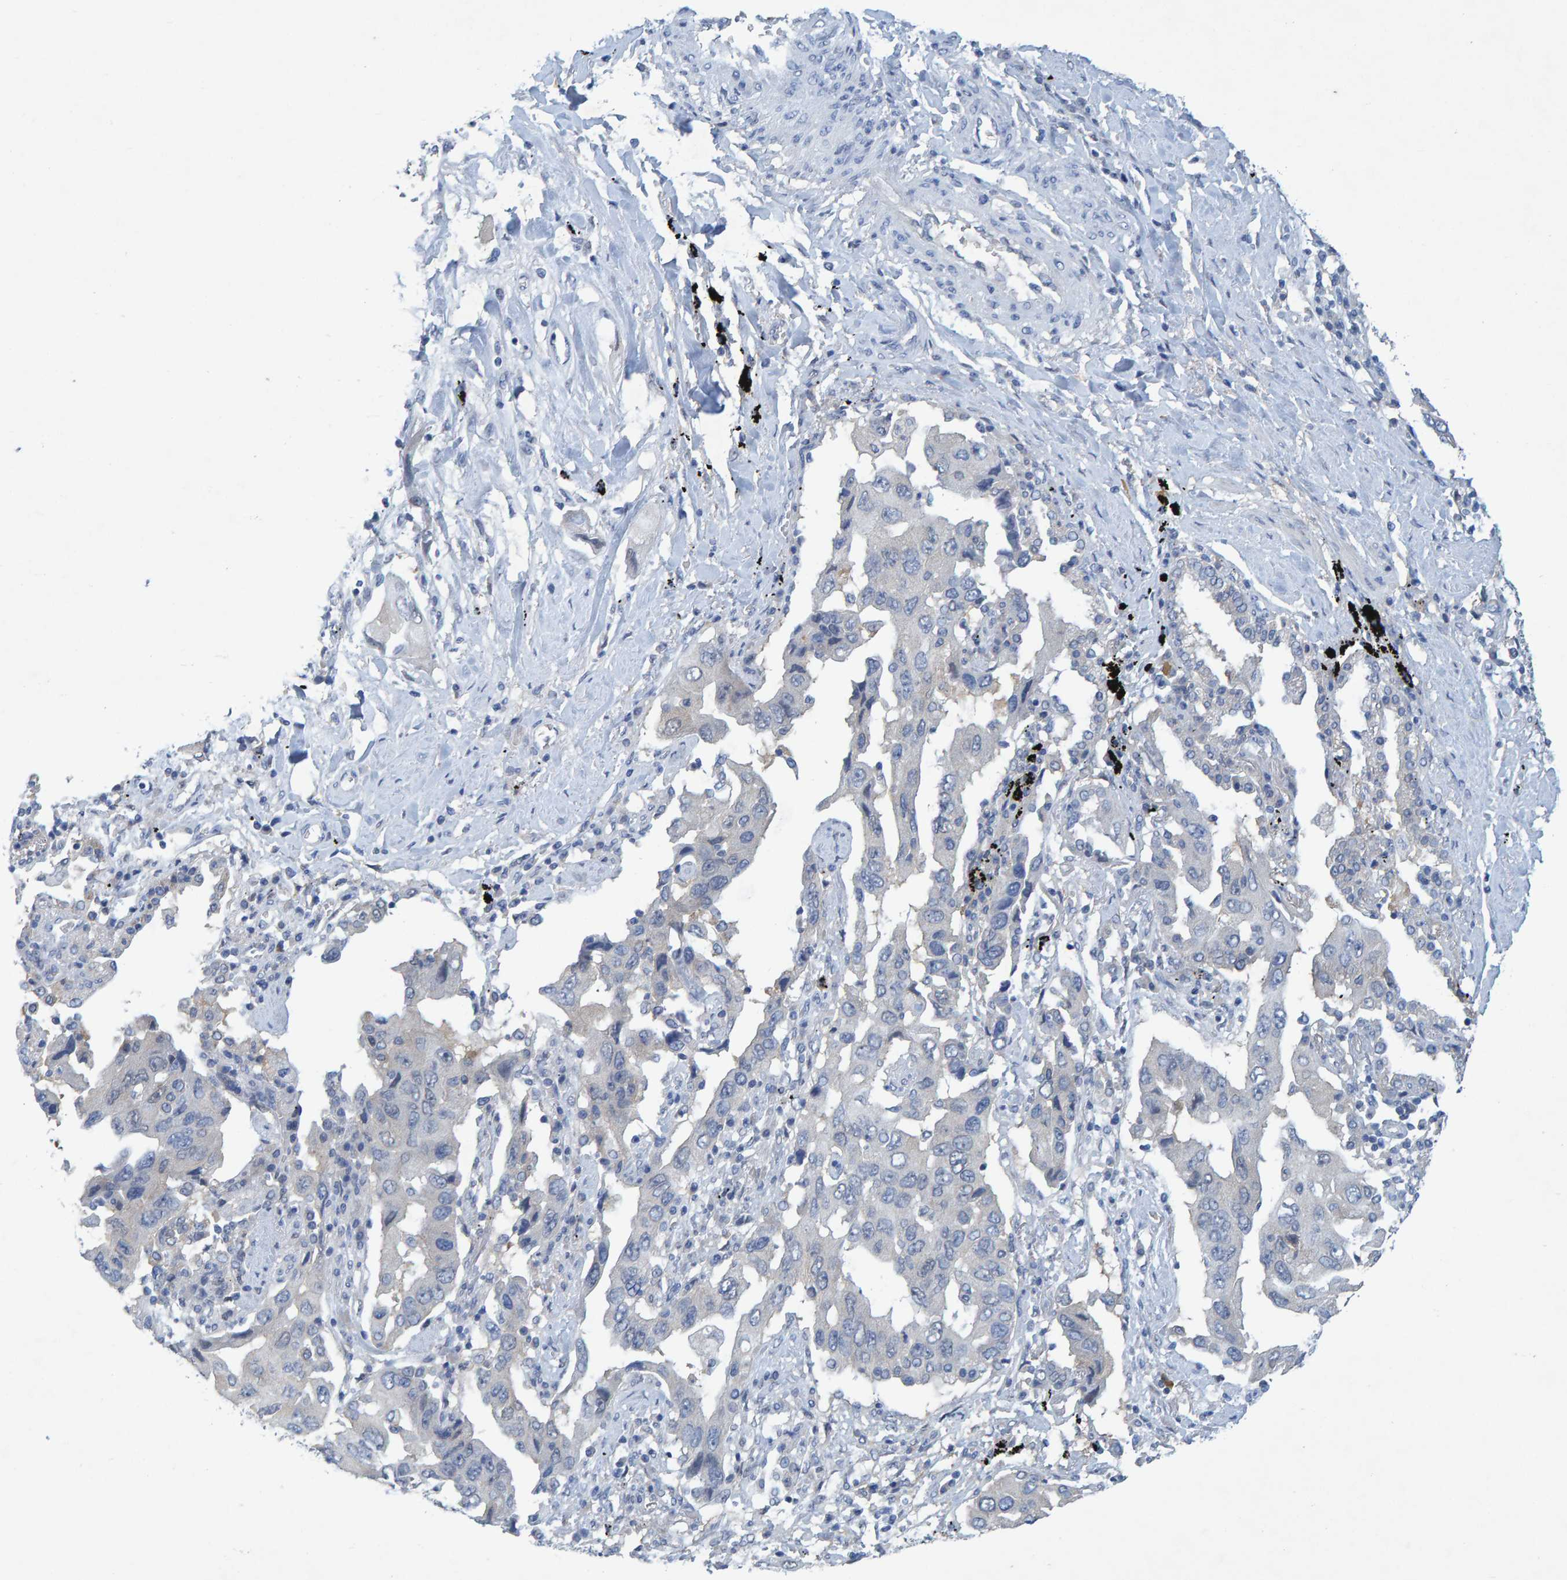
{"staining": {"intensity": "negative", "quantity": "none", "location": "none"}, "tissue": "lung cancer", "cell_type": "Tumor cells", "image_type": "cancer", "snomed": [{"axis": "morphology", "description": "Adenocarcinoma, NOS"}, {"axis": "topography", "description": "Lung"}], "caption": "Protein analysis of adenocarcinoma (lung) exhibits no significant staining in tumor cells.", "gene": "ALAD", "patient": {"sex": "female", "age": 65}}